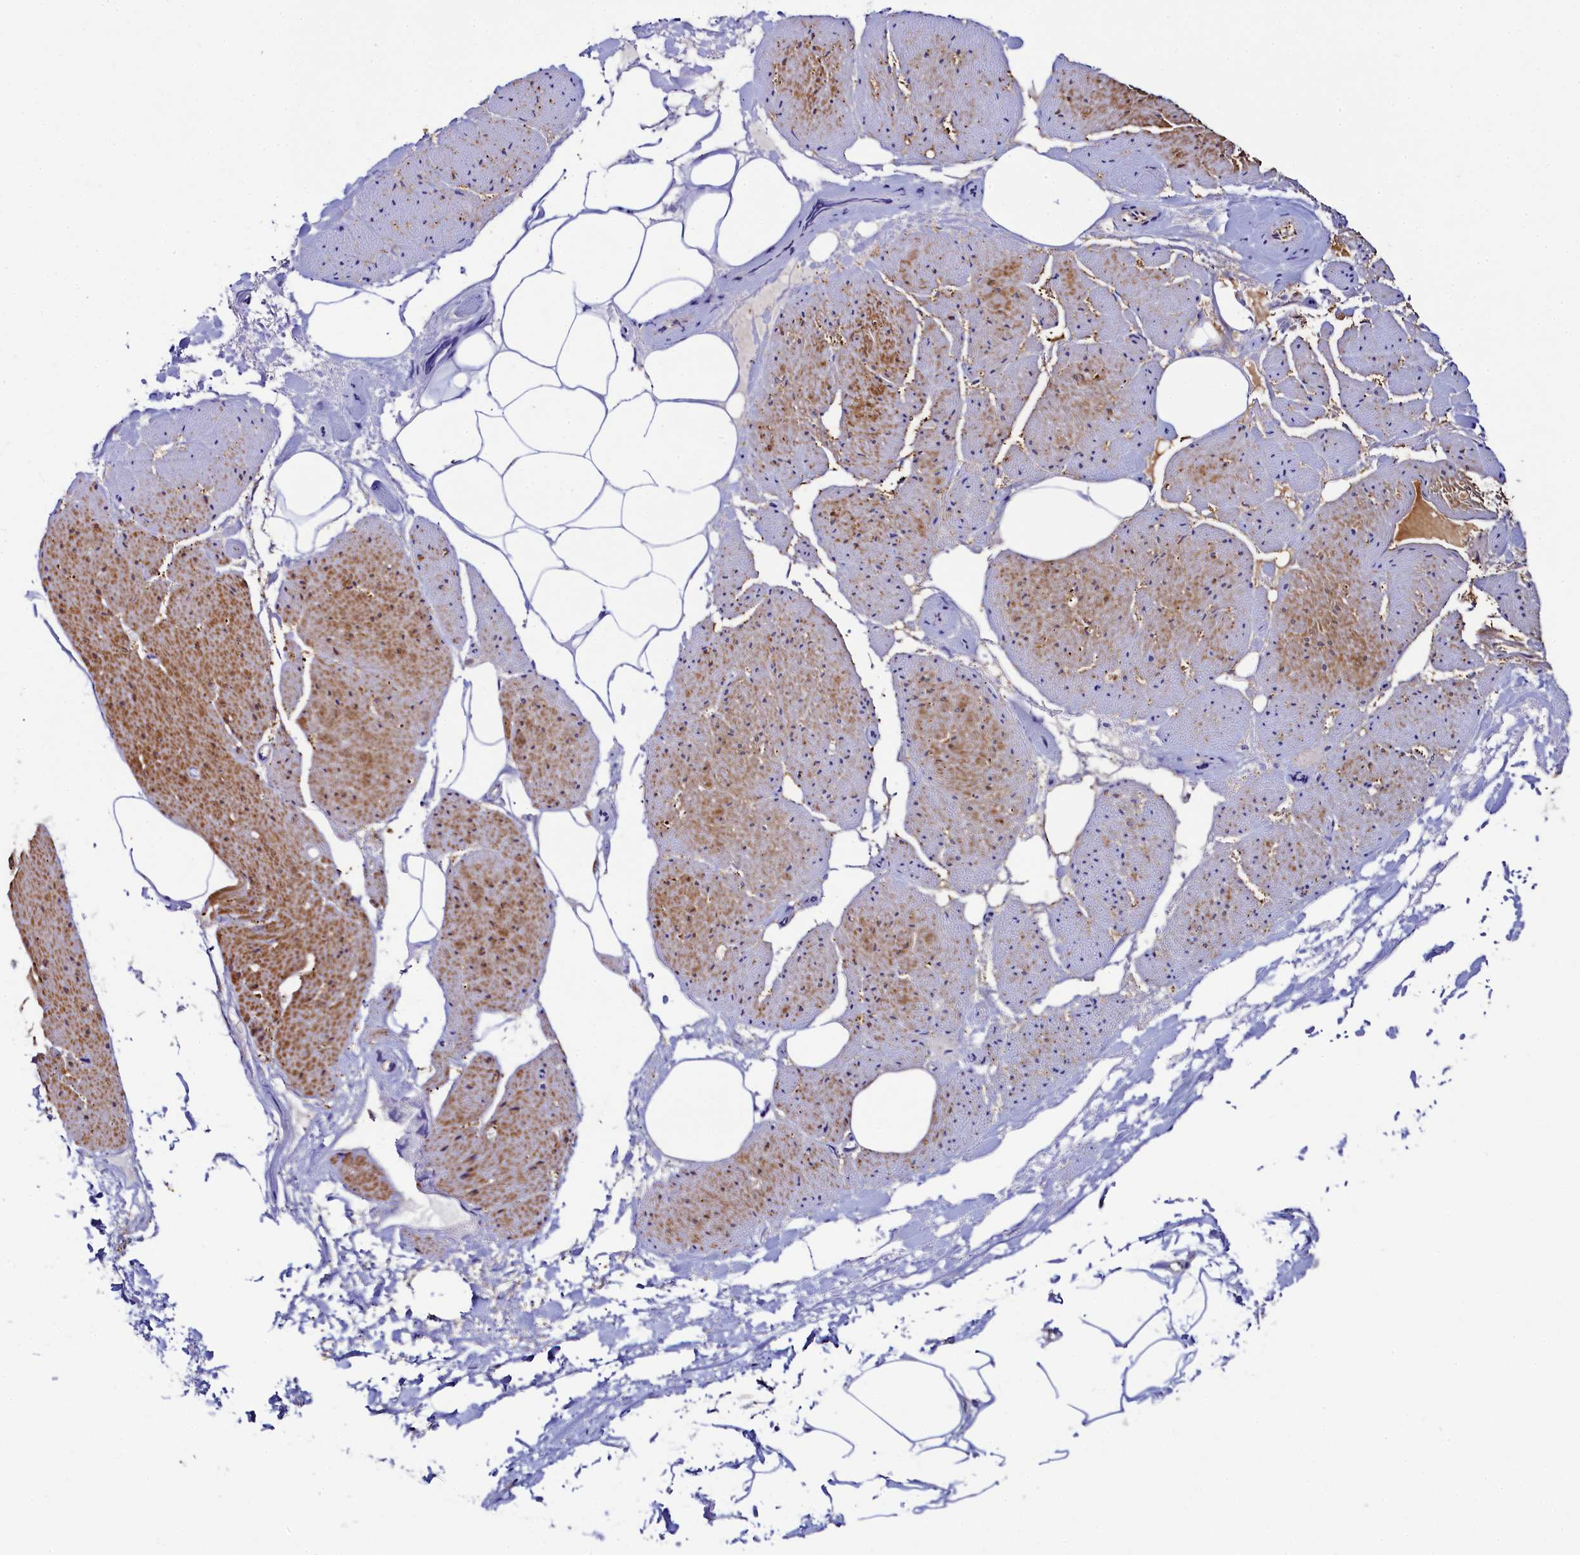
{"staining": {"intensity": "negative", "quantity": "none", "location": "none"}, "tissue": "adipose tissue", "cell_type": "Adipocytes", "image_type": "normal", "snomed": [{"axis": "morphology", "description": "Normal tissue, NOS"}, {"axis": "morphology", "description": "Adenocarcinoma, Low grade"}, {"axis": "topography", "description": "Prostate"}, {"axis": "topography", "description": "Peripheral nerve tissue"}], "caption": "Immunohistochemistry (IHC) micrograph of benign adipose tissue stained for a protein (brown), which shows no expression in adipocytes. (DAB (3,3'-diaminobenzidine) immunohistochemistry (IHC) visualized using brightfield microscopy, high magnification).", "gene": "INTS14", "patient": {"sex": "male", "age": 63}}